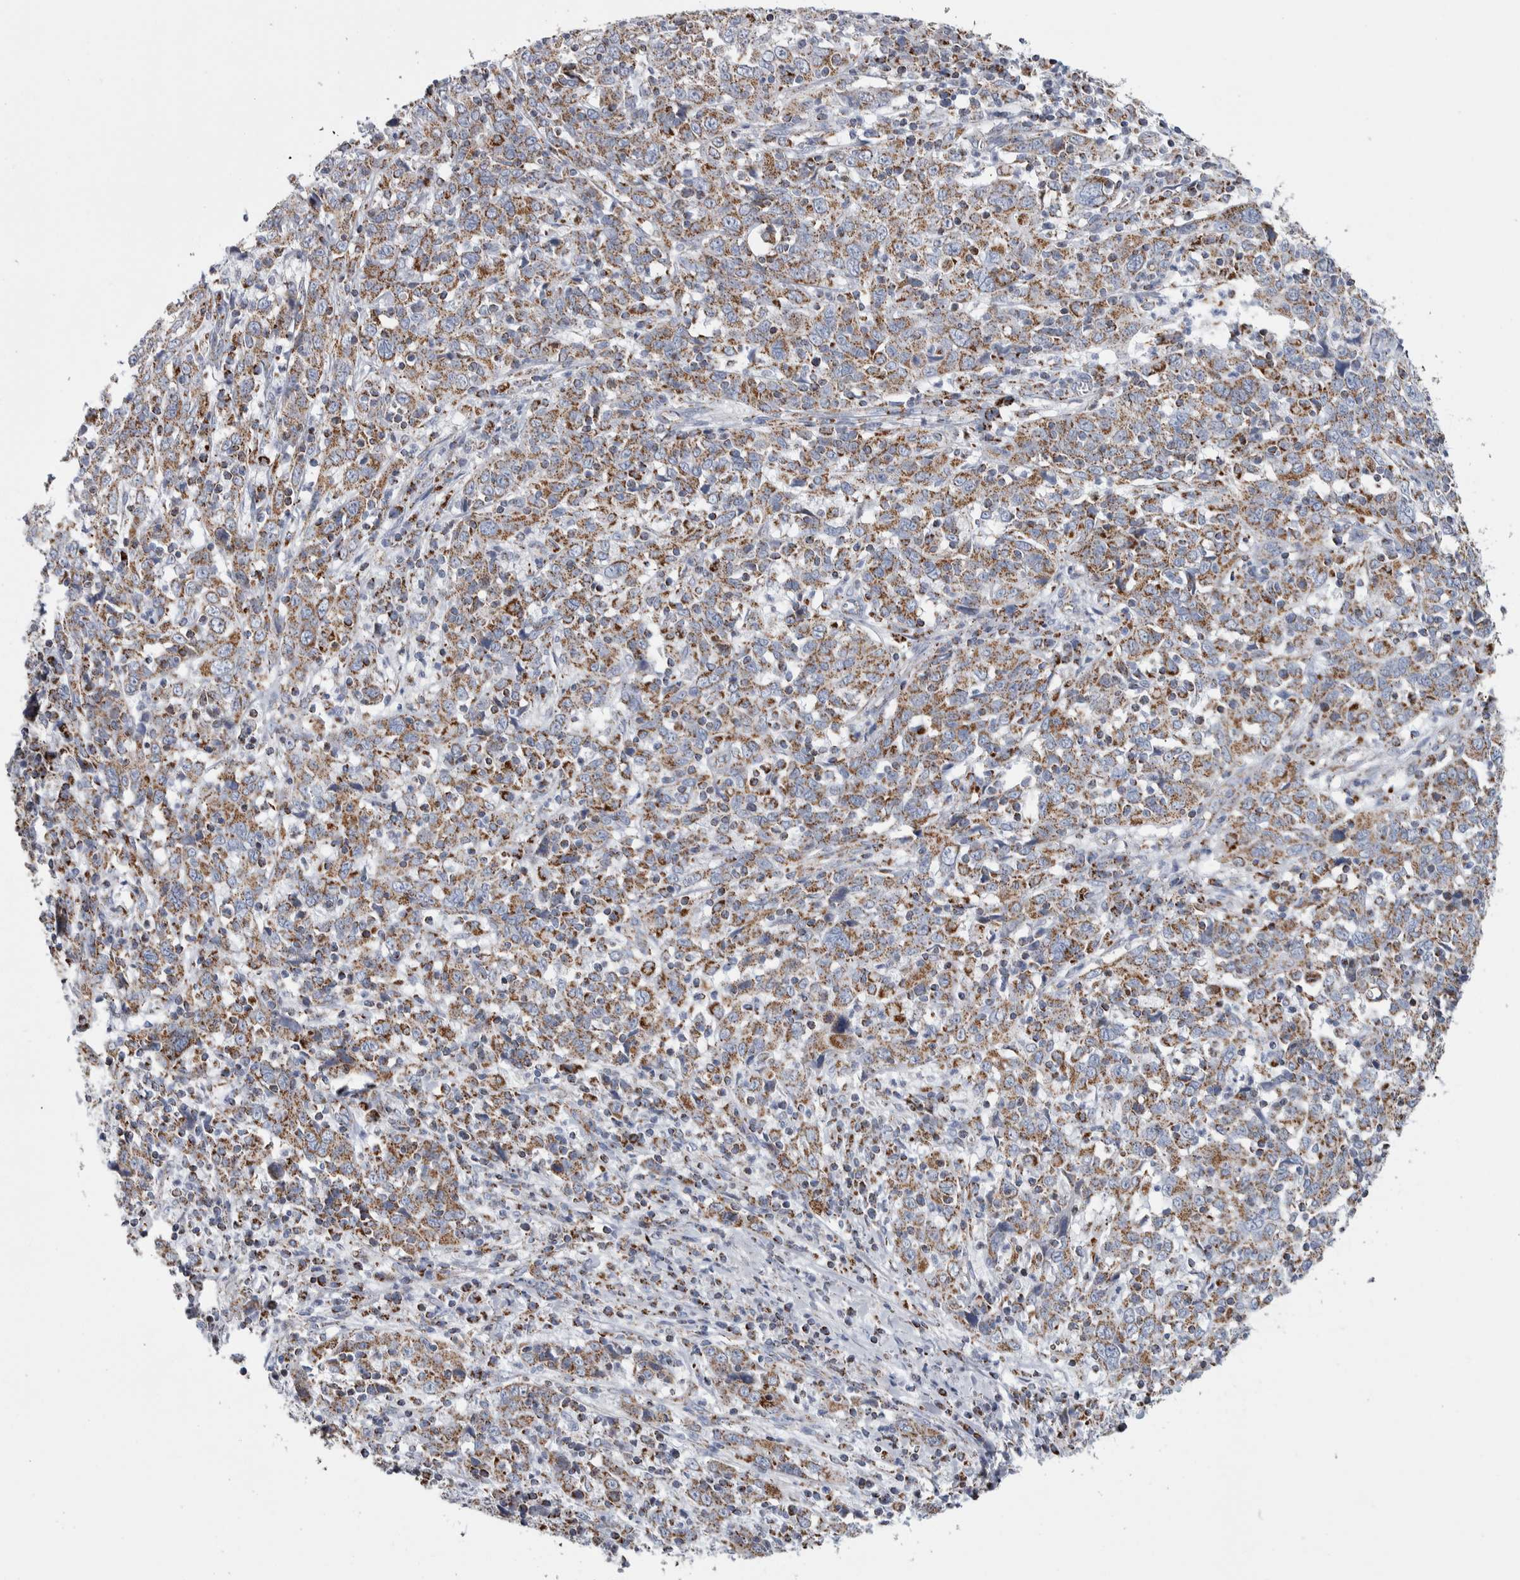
{"staining": {"intensity": "moderate", "quantity": ">75%", "location": "cytoplasmic/membranous"}, "tissue": "cervical cancer", "cell_type": "Tumor cells", "image_type": "cancer", "snomed": [{"axis": "morphology", "description": "Squamous cell carcinoma, NOS"}, {"axis": "topography", "description": "Cervix"}], "caption": "Cervical cancer tissue demonstrates moderate cytoplasmic/membranous staining in about >75% of tumor cells, visualized by immunohistochemistry.", "gene": "ETFA", "patient": {"sex": "female", "age": 46}}